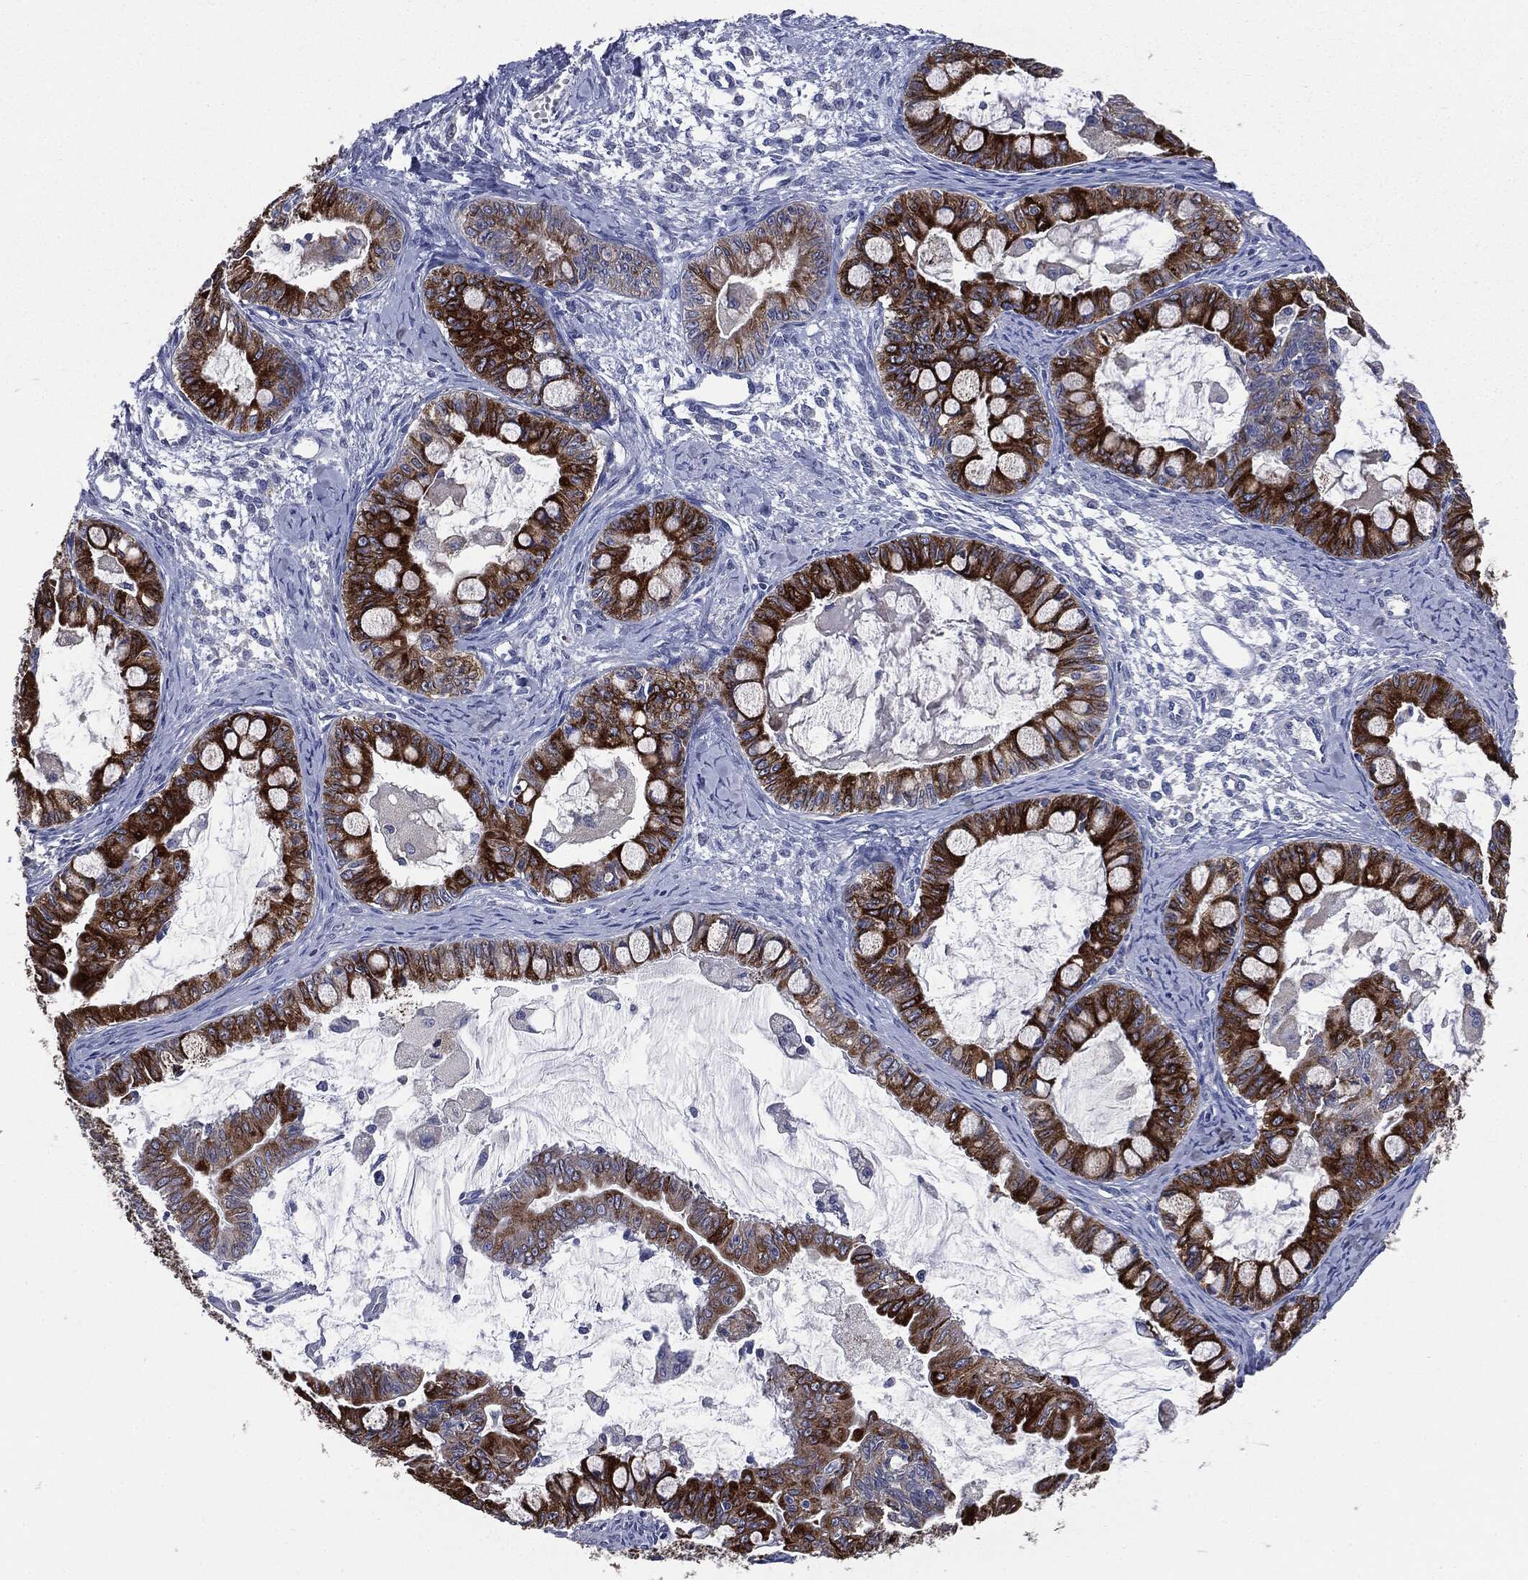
{"staining": {"intensity": "strong", "quantity": ">75%", "location": "cytoplasmic/membranous"}, "tissue": "ovarian cancer", "cell_type": "Tumor cells", "image_type": "cancer", "snomed": [{"axis": "morphology", "description": "Cystadenocarcinoma, mucinous, NOS"}, {"axis": "topography", "description": "Ovary"}], "caption": "The image displays immunohistochemical staining of ovarian cancer (mucinous cystadenocarcinoma). There is strong cytoplasmic/membranous expression is seen in approximately >75% of tumor cells. Immunohistochemistry (ihc) stains the protein of interest in brown and the nuclei are stained blue.", "gene": "PTGS2", "patient": {"sex": "female", "age": 63}}